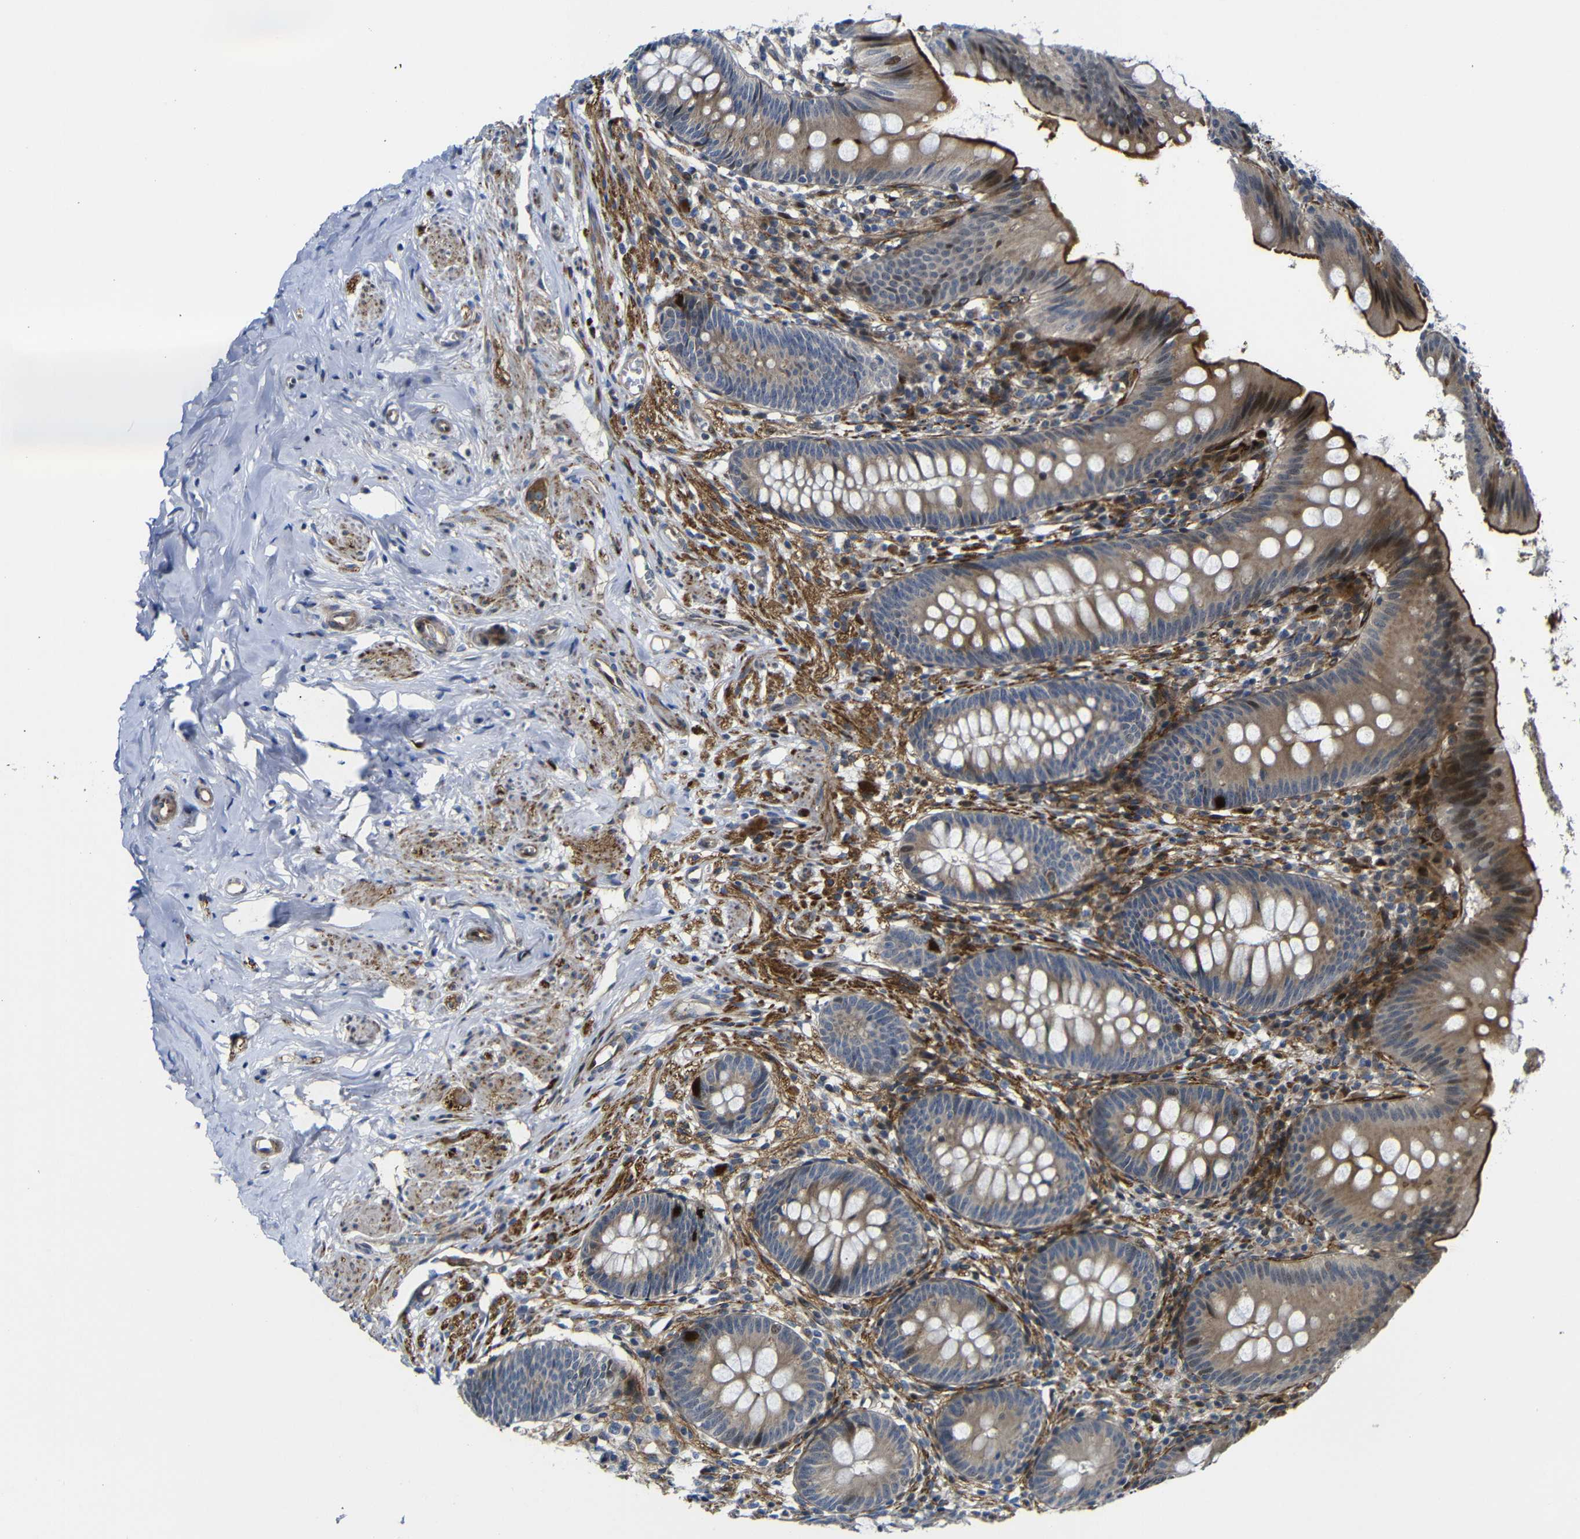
{"staining": {"intensity": "strong", "quantity": "25%-75%", "location": "cytoplasmic/membranous"}, "tissue": "appendix", "cell_type": "Glandular cells", "image_type": "normal", "snomed": [{"axis": "morphology", "description": "Normal tissue, NOS"}, {"axis": "topography", "description": "Appendix"}], "caption": "This photomicrograph exhibits immunohistochemistry (IHC) staining of unremarkable human appendix, with high strong cytoplasmic/membranous staining in about 25%-75% of glandular cells.", "gene": "PARP14", "patient": {"sex": "male", "age": 56}}